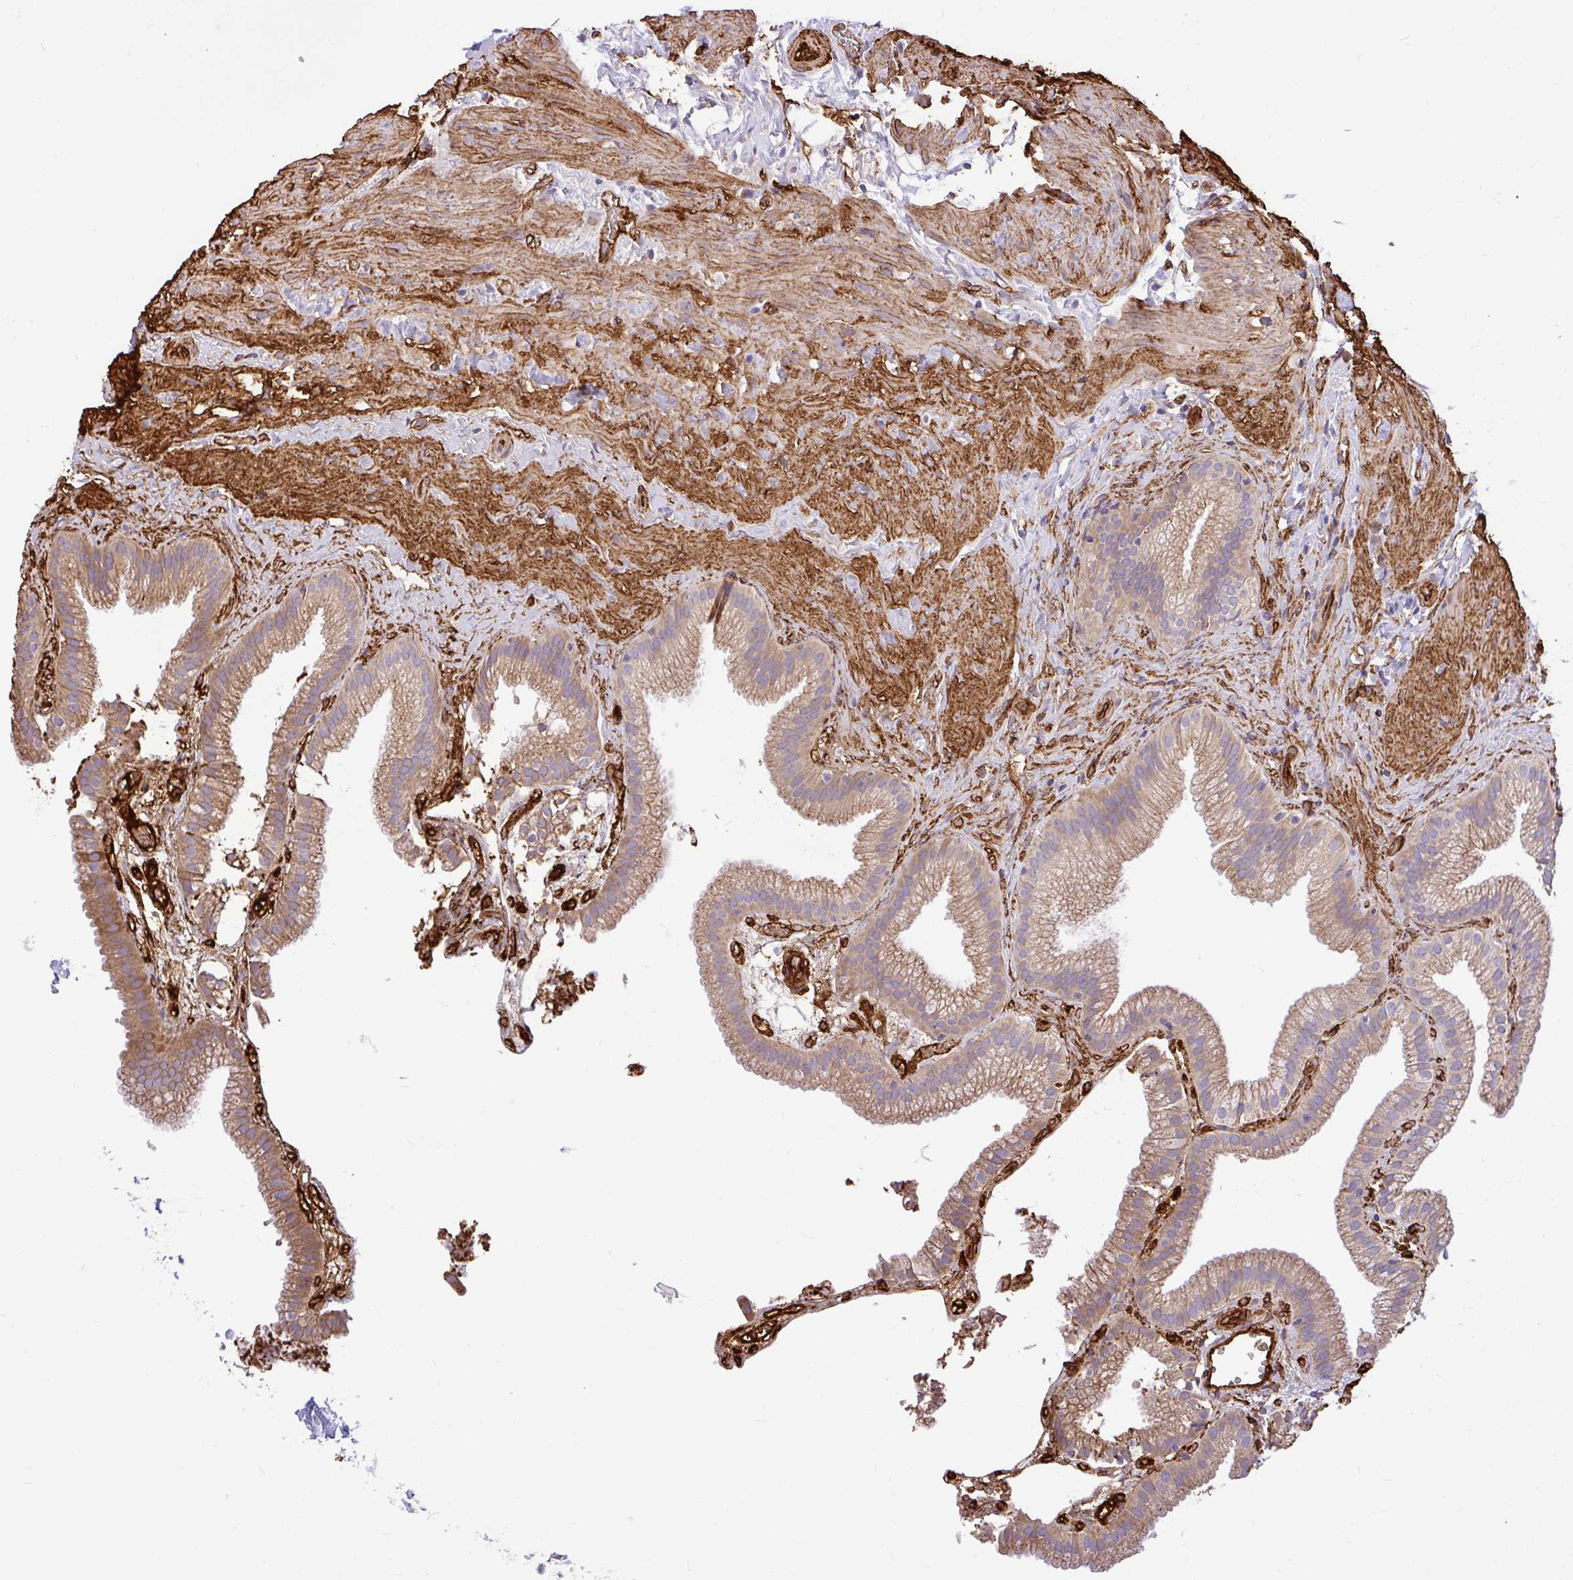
{"staining": {"intensity": "moderate", "quantity": ">75%", "location": "cytoplasmic/membranous"}, "tissue": "gallbladder", "cell_type": "Glandular cells", "image_type": "normal", "snomed": [{"axis": "morphology", "description": "Normal tissue, NOS"}, {"axis": "topography", "description": "Gallbladder"}], "caption": "A high-resolution histopathology image shows IHC staining of normal gallbladder, which exhibits moderate cytoplasmic/membranous positivity in about >75% of glandular cells. The staining was performed using DAB (3,3'-diaminobenzidine), with brown indicating positive protein expression. Nuclei are stained blue with hematoxylin.", "gene": "PTPRK", "patient": {"sex": "female", "age": 63}}